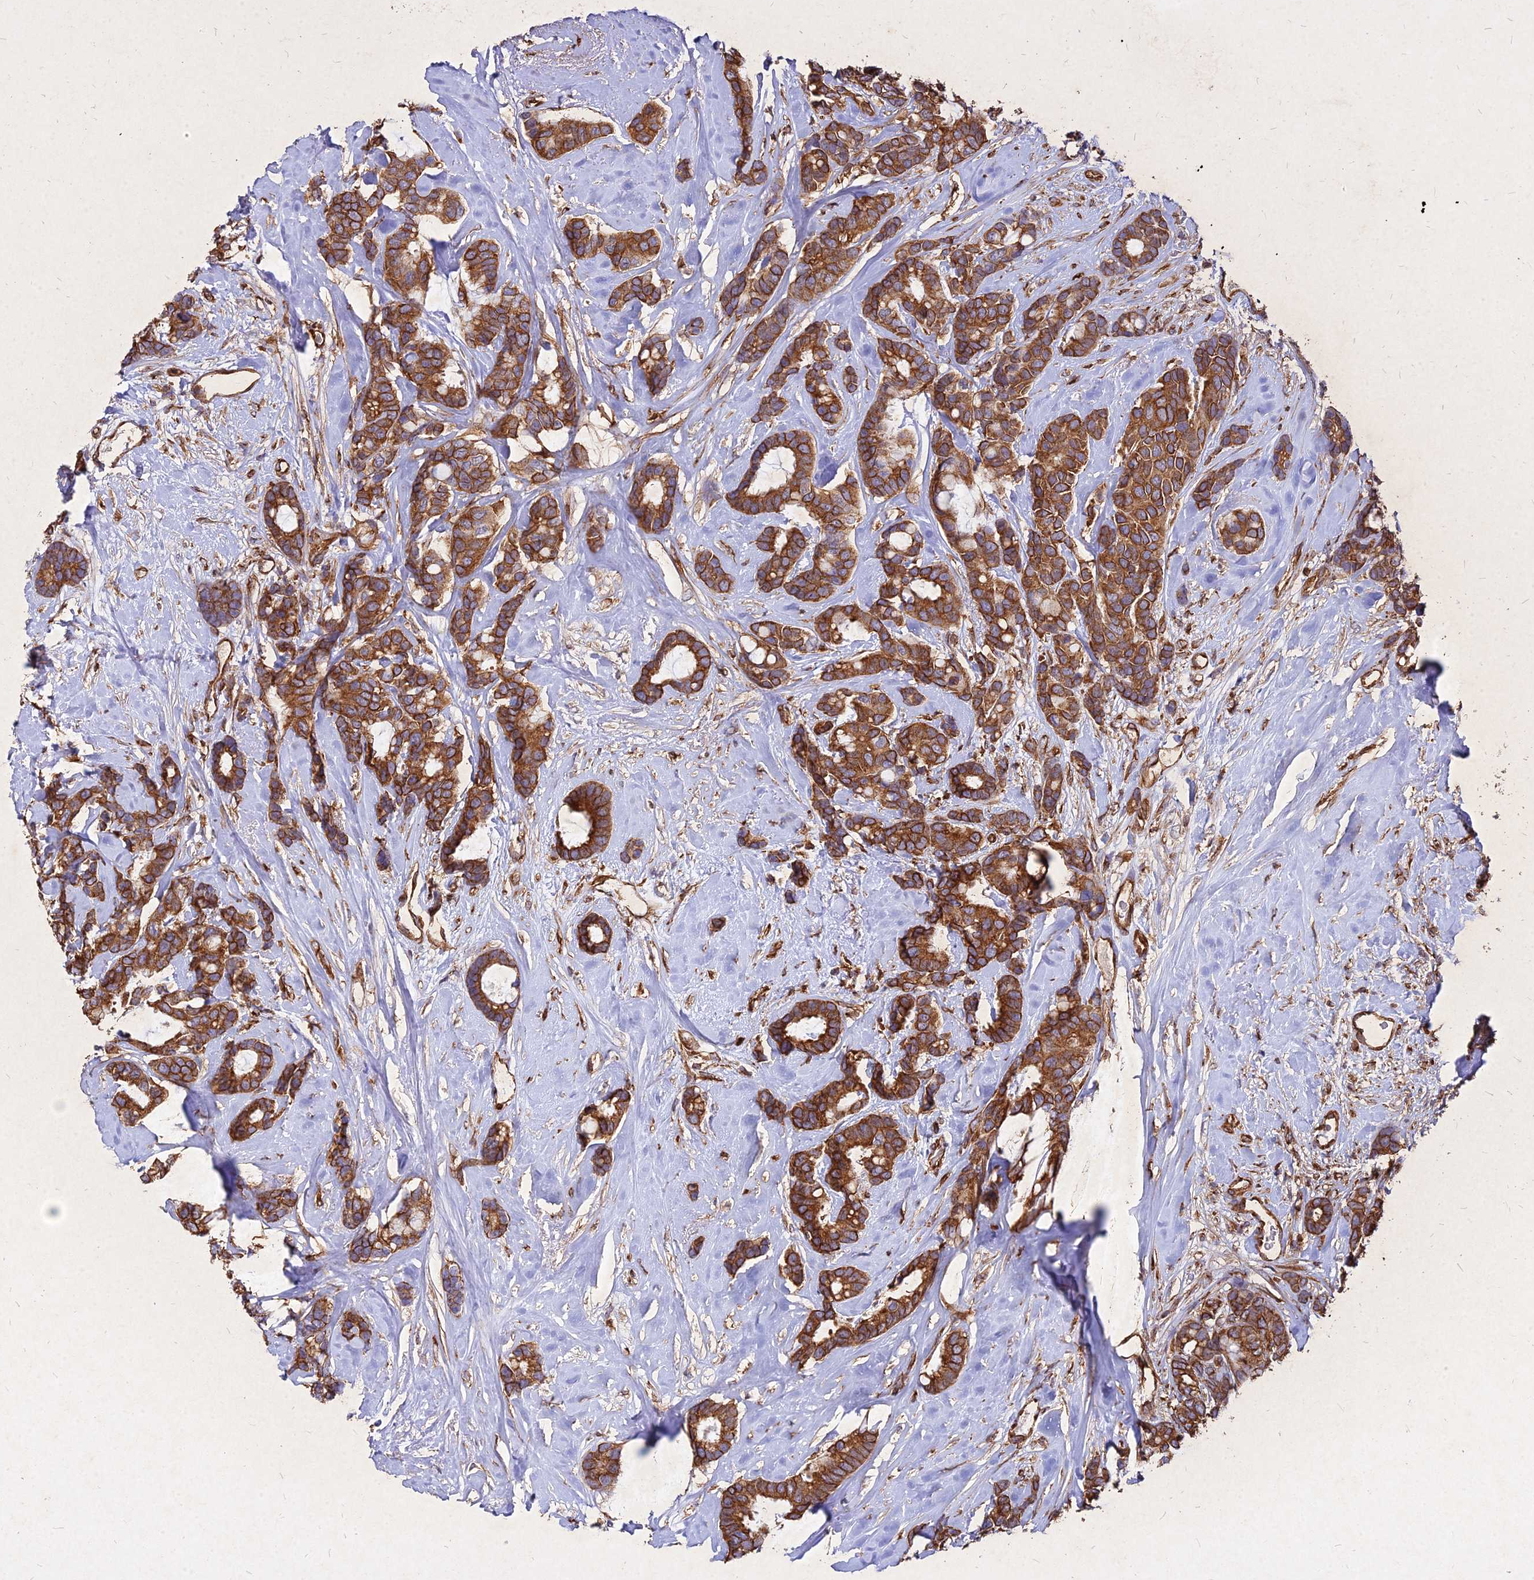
{"staining": {"intensity": "strong", "quantity": ">75%", "location": "cytoplasmic/membranous"}, "tissue": "breast cancer", "cell_type": "Tumor cells", "image_type": "cancer", "snomed": [{"axis": "morphology", "description": "Duct carcinoma"}, {"axis": "topography", "description": "Breast"}], "caption": "Human breast cancer (invasive ductal carcinoma) stained with a brown dye reveals strong cytoplasmic/membranous positive staining in about >75% of tumor cells.", "gene": "SKA1", "patient": {"sex": "female", "age": 87}}